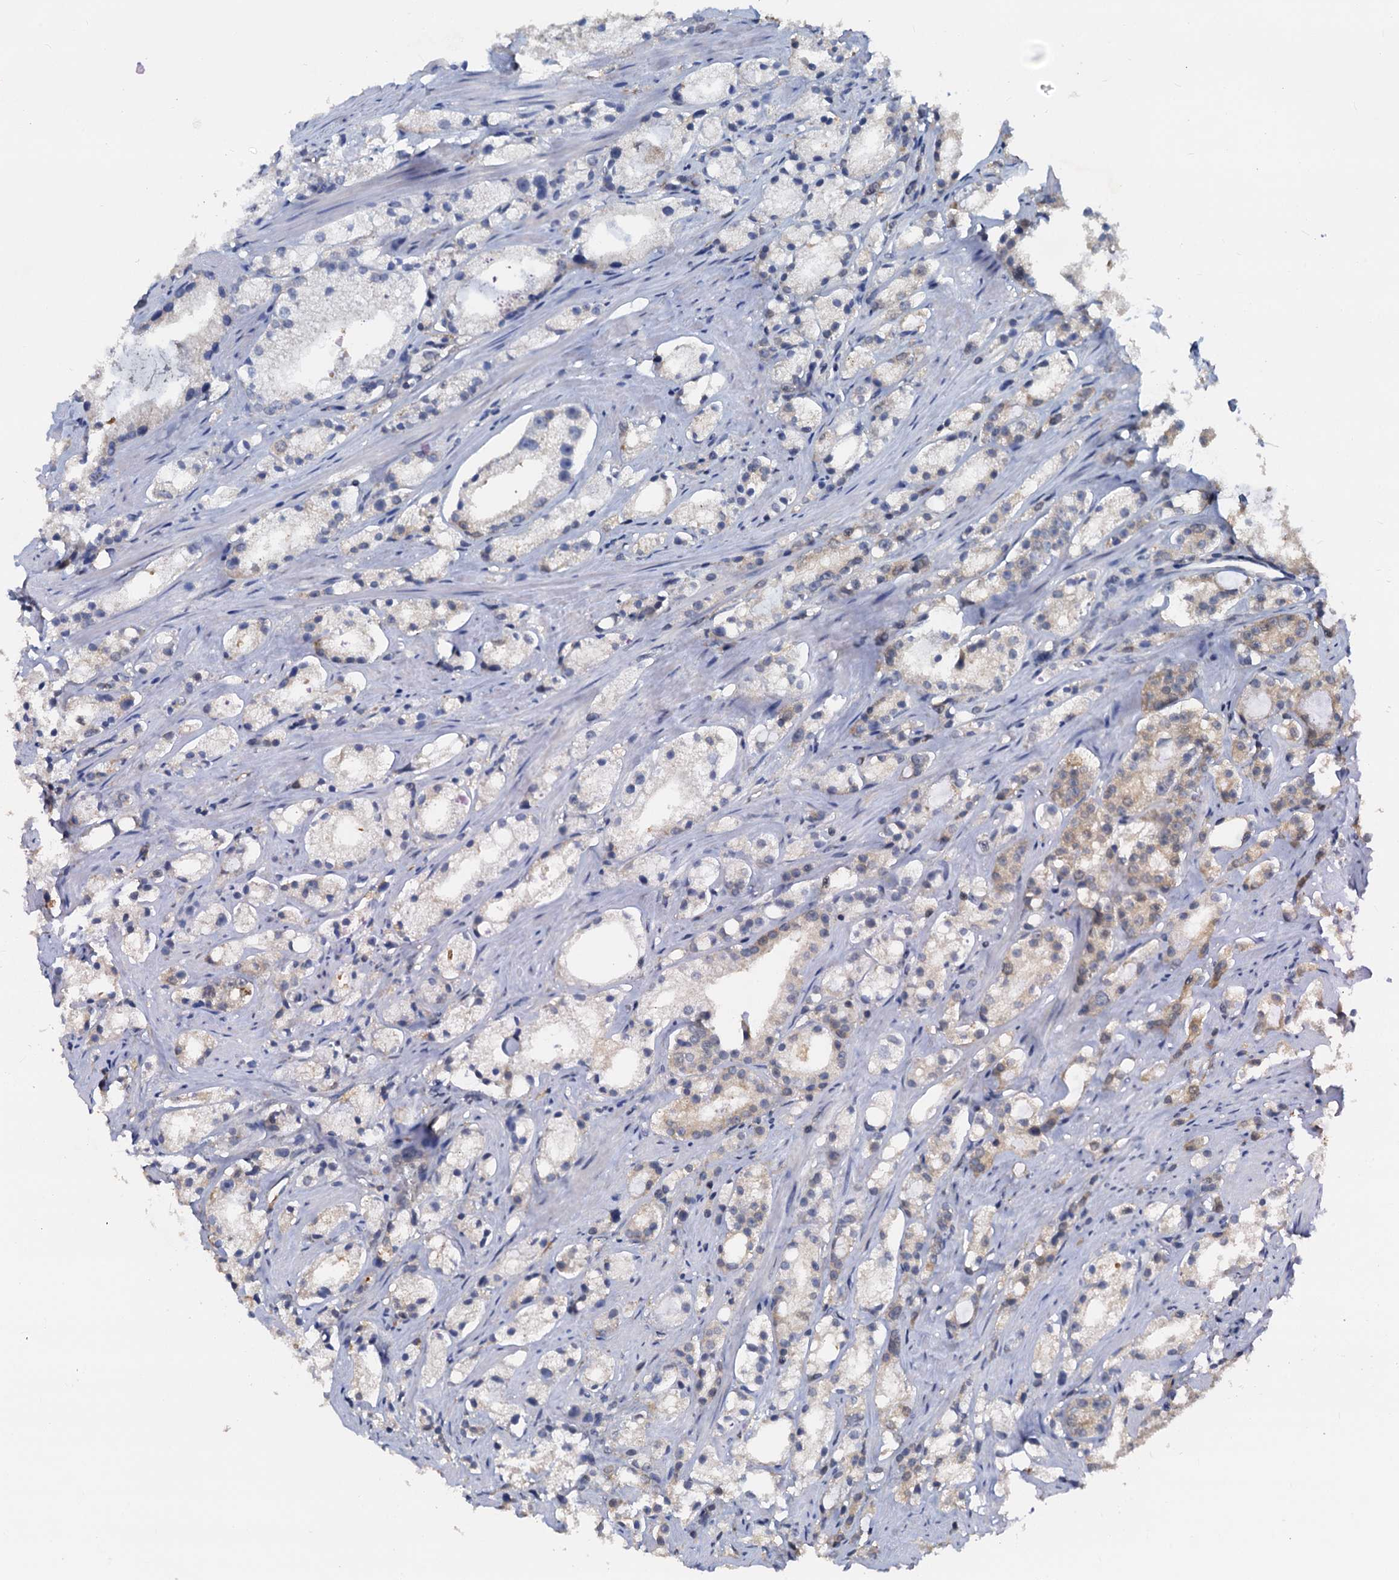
{"staining": {"intensity": "moderate", "quantity": "<25%", "location": "cytoplasmic/membranous"}, "tissue": "prostate cancer", "cell_type": "Tumor cells", "image_type": "cancer", "snomed": [{"axis": "morphology", "description": "Adenocarcinoma, High grade"}, {"axis": "topography", "description": "Prostate"}], "caption": "Approximately <25% of tumor cells in human prostate high-grade adenocarcinoma show moderate cytoplasmic/membranous protein expression as visualized by brown immunohistochemical staining.", "gene": "PTGES3", "patient": {"sex": "male", "age": 66}}